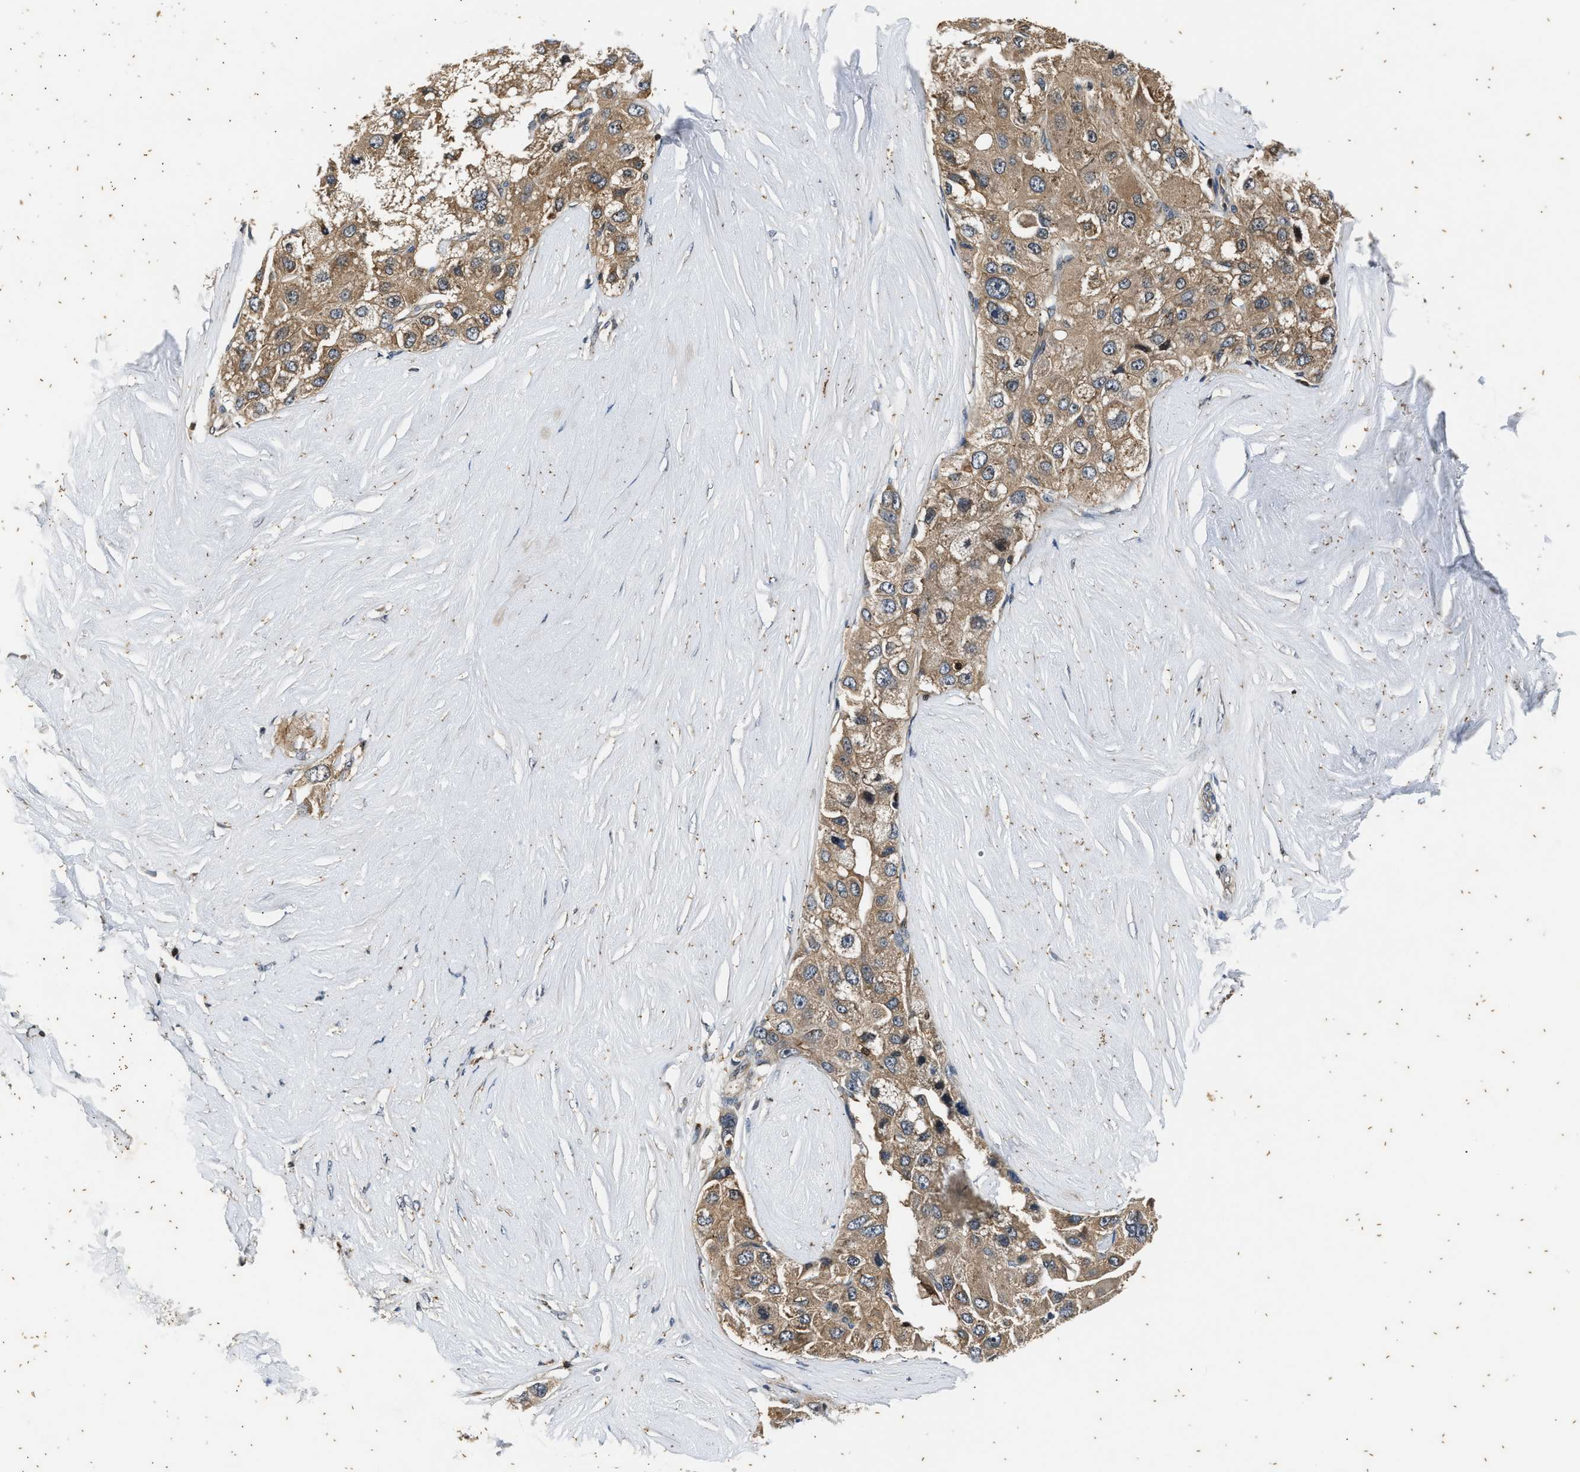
{"staining": {"intensity": "moderate", "quantity": ">75%", "location": "cytoplasmic/membranous"}, "tissue": "liver cancer", "cell_type": "Tumor cells", "image_type": "cancer", "snomed": [{"axis": "morphology", "description": "Carcinoma, Hepatocellular, NOS"}, {"axis": "topography", "description": "Liver"}], "caption": "Protein analysis of liver hepatocellular carcinoma tissue reveals moderate cytoplasmic/membranous expression in approximately >75% of tumor cells. (brown staining indicates protein expression, while blue staining denotes nuclei).", "gene": "PTPN7", "patient": {"sex": "male", "age": 80}}